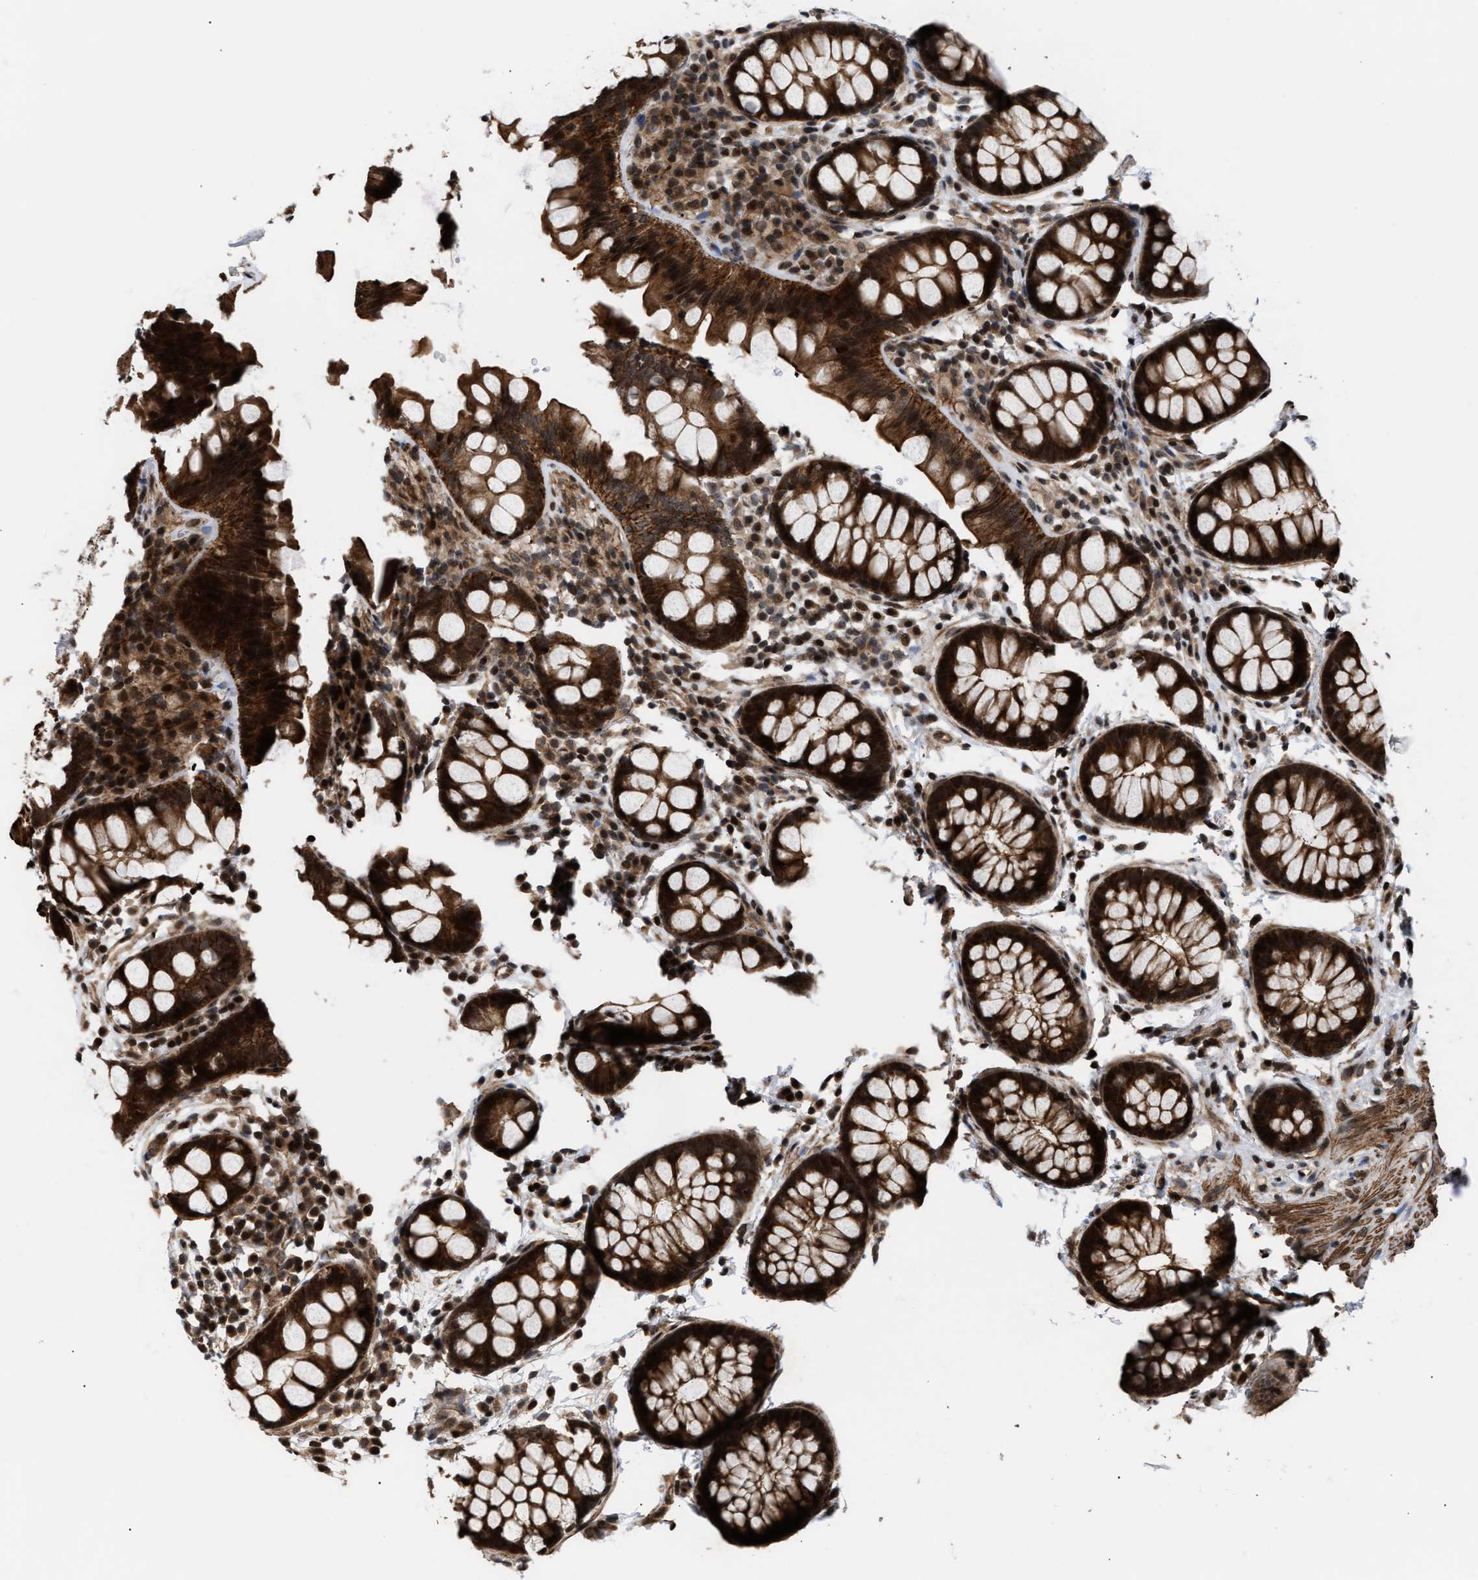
{"staining": {"intensity": "moderate", "quantity": ">75%", "location": "cytoplasmic/membranous"}, "tissue": "colon", "cell_type": "Endothelial cells", "image_type": "normal", "snomed": [{"axis": "morphology", "description": "Normal tissue, NOS"}, {"axis": "topography", "description": "Colon"}], "caption": "Immunohistochemical staining of normal colon displays moderate cytoplasmic/membranous protein expression in about >75% of endothelial cells. (IHC, brightfield microscopy, high magnification).", "gene": "STAU2", "patient": {"sex": "female", "age": 80}}